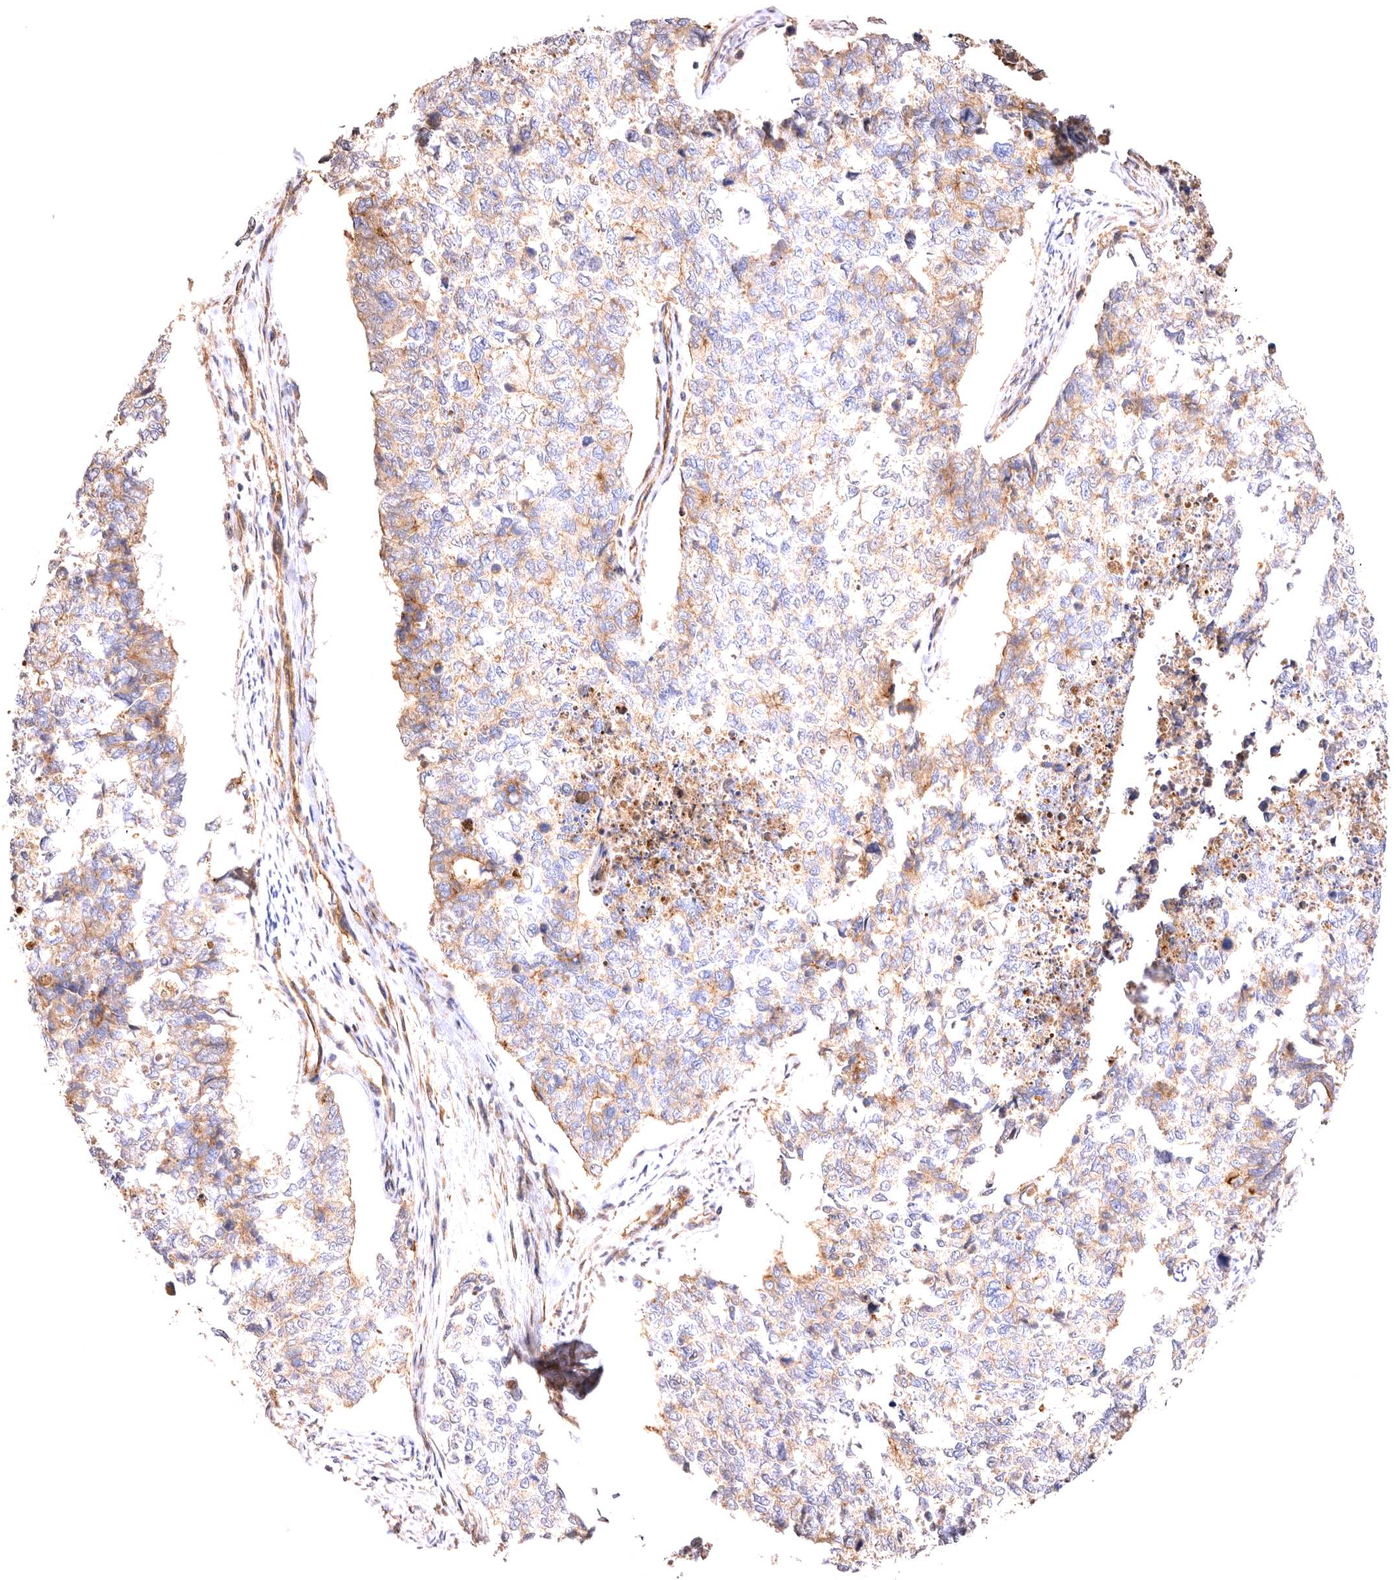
{"staining": {"intensity": "moderate", "quantity": "25%-75%", "location": "cytoplasmic/membranous"}, "tissue": "cervical cancer", "cell_type": "Tumor cells", "image_type": "cancer", "snomed": [{"axis": "morphology", "description": "Squamous cell carcinoma, NOS"}, {"axis": "topography", "description": "Cervix"}], "caption": "A brown stain labels moderate cytoplasmic/membranous expression of a protein in human cervical cancer (squamous cell carcinoma) tumor cells. (Brightfield microscopy of DAB IHC at high magnification).", "gene": "VPS45", "patient": {"sex": "female", "age": 63}}